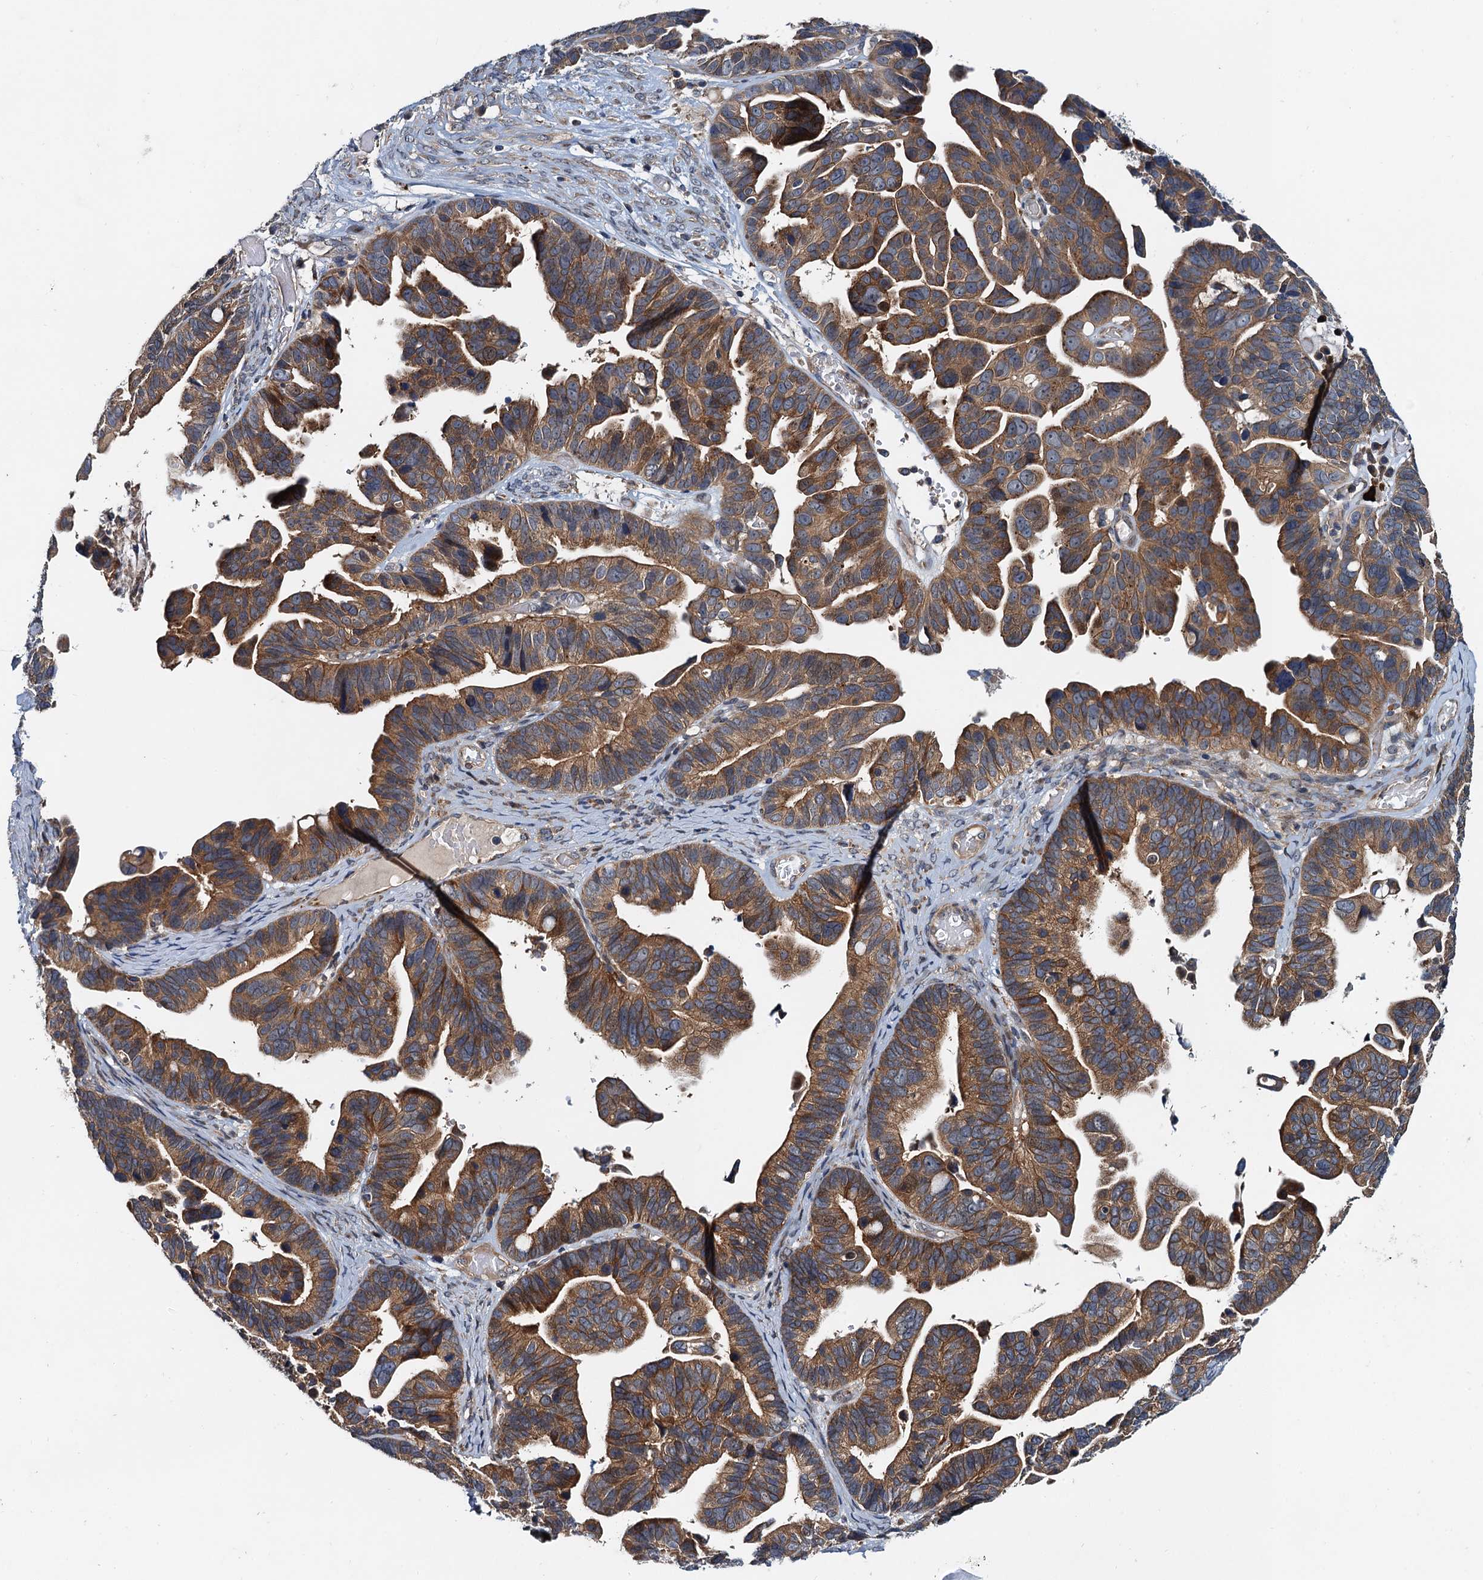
{"staining": {"intensity": "moderate", "quantity": ">75%", "location": "cytoplasmic/membranous"}, "tissue": "ovarian cancer", "cell_type": "Tumor cells", "image_type": "cancer", "snomed": [{"axis": "morphology", "description": "Cystadenocarcinoma, serous, NOS"}, {"axis": "topography", "description": "Ovary"}], "caption": "A high-resolution histopathology image shows immunohistochemistry staining of ovarian cancer, which demonstrates moderate cytoplasmic/membranous expression in about >75% of tumor cells. (Brightfield microscopy of DAB IHC at high magnification).", "gene": "EFL1", "patient": {"sex": "female", "age": 56}}